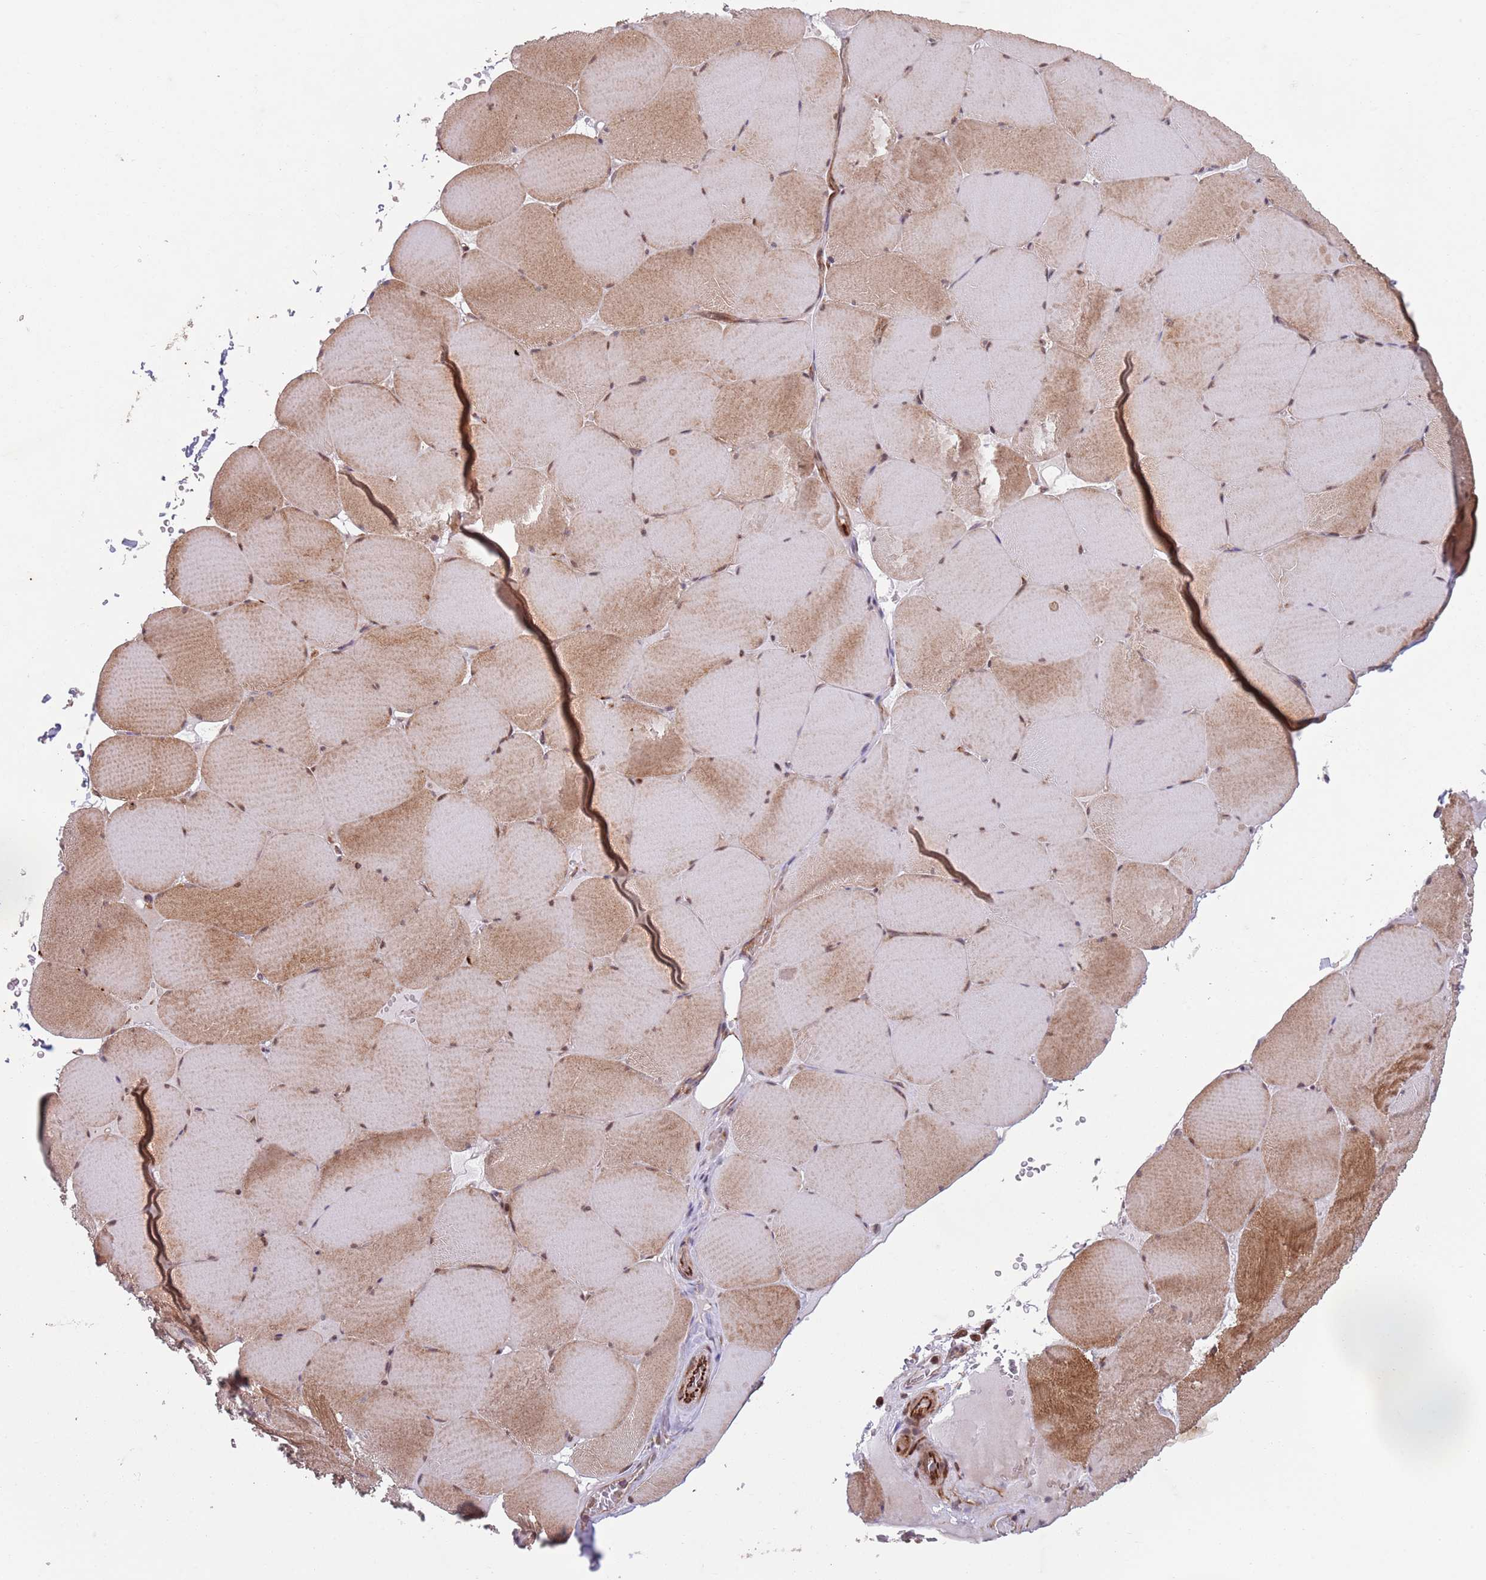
{"staining": {"intensity": "strong", "quantity": "25%-75%", "location": "cytoplasmic/membranous,nuclear"}, "tissue": "skeletal muscle", "cell_type": "Myocytes", "image_type": "normal", "snomed": [{"axis": "morphology", "description": "Normal tissue, NOS"}, {"axis": "topography", "description": "Skeletal muscle"}, {"axis": "topography", "description": "Head-Neck"}], "caption": "Protein staining of normal skeletal muscle reveals strong cytoplasmic/membranous,nuclear staining in about 25%-75% of myocytes. (IHC, brightfield microscopy, high magnification).", "gene": "CHD9", "patient": {"sex": "male", "age": 66}}